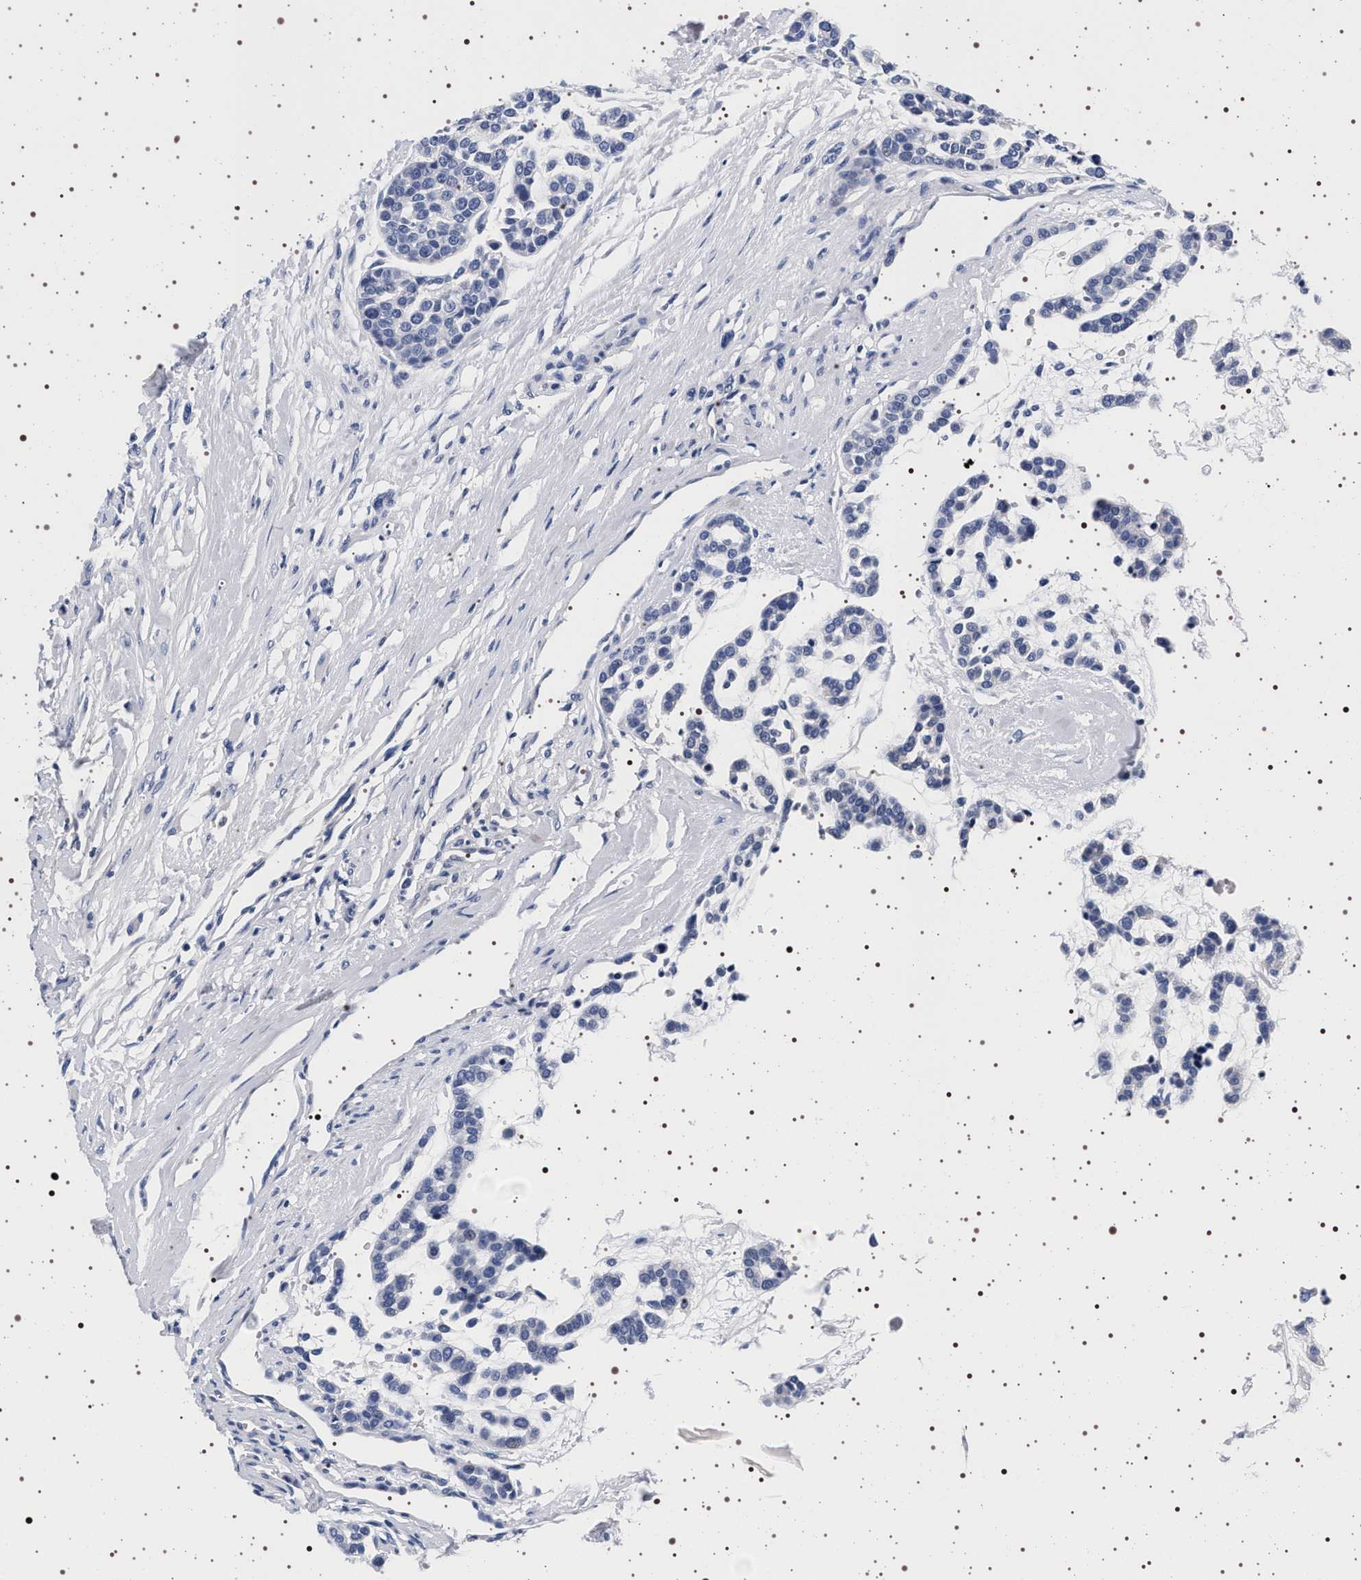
{"staining": {"intensity": "negative", "quantity": "none", "location": "none"}, "tissue": "head and neck cancer", "cell_type": "Tumor cells", "image_type": "cancer", "snomed": [{"axis": "morphology", "description": "Adenocarcinoma, NOS"}, {"axis": "morphology", "description": "Adenoma, NOS"}, {"axis": "topography", "description": "Head-Neck"}], "caption": "The photomicrograph shows no significant staining in tumor cells of head and neck adenocarcinoma.", "gene": "MAPK10", "patient": {"sex": "female", "age": 55}}